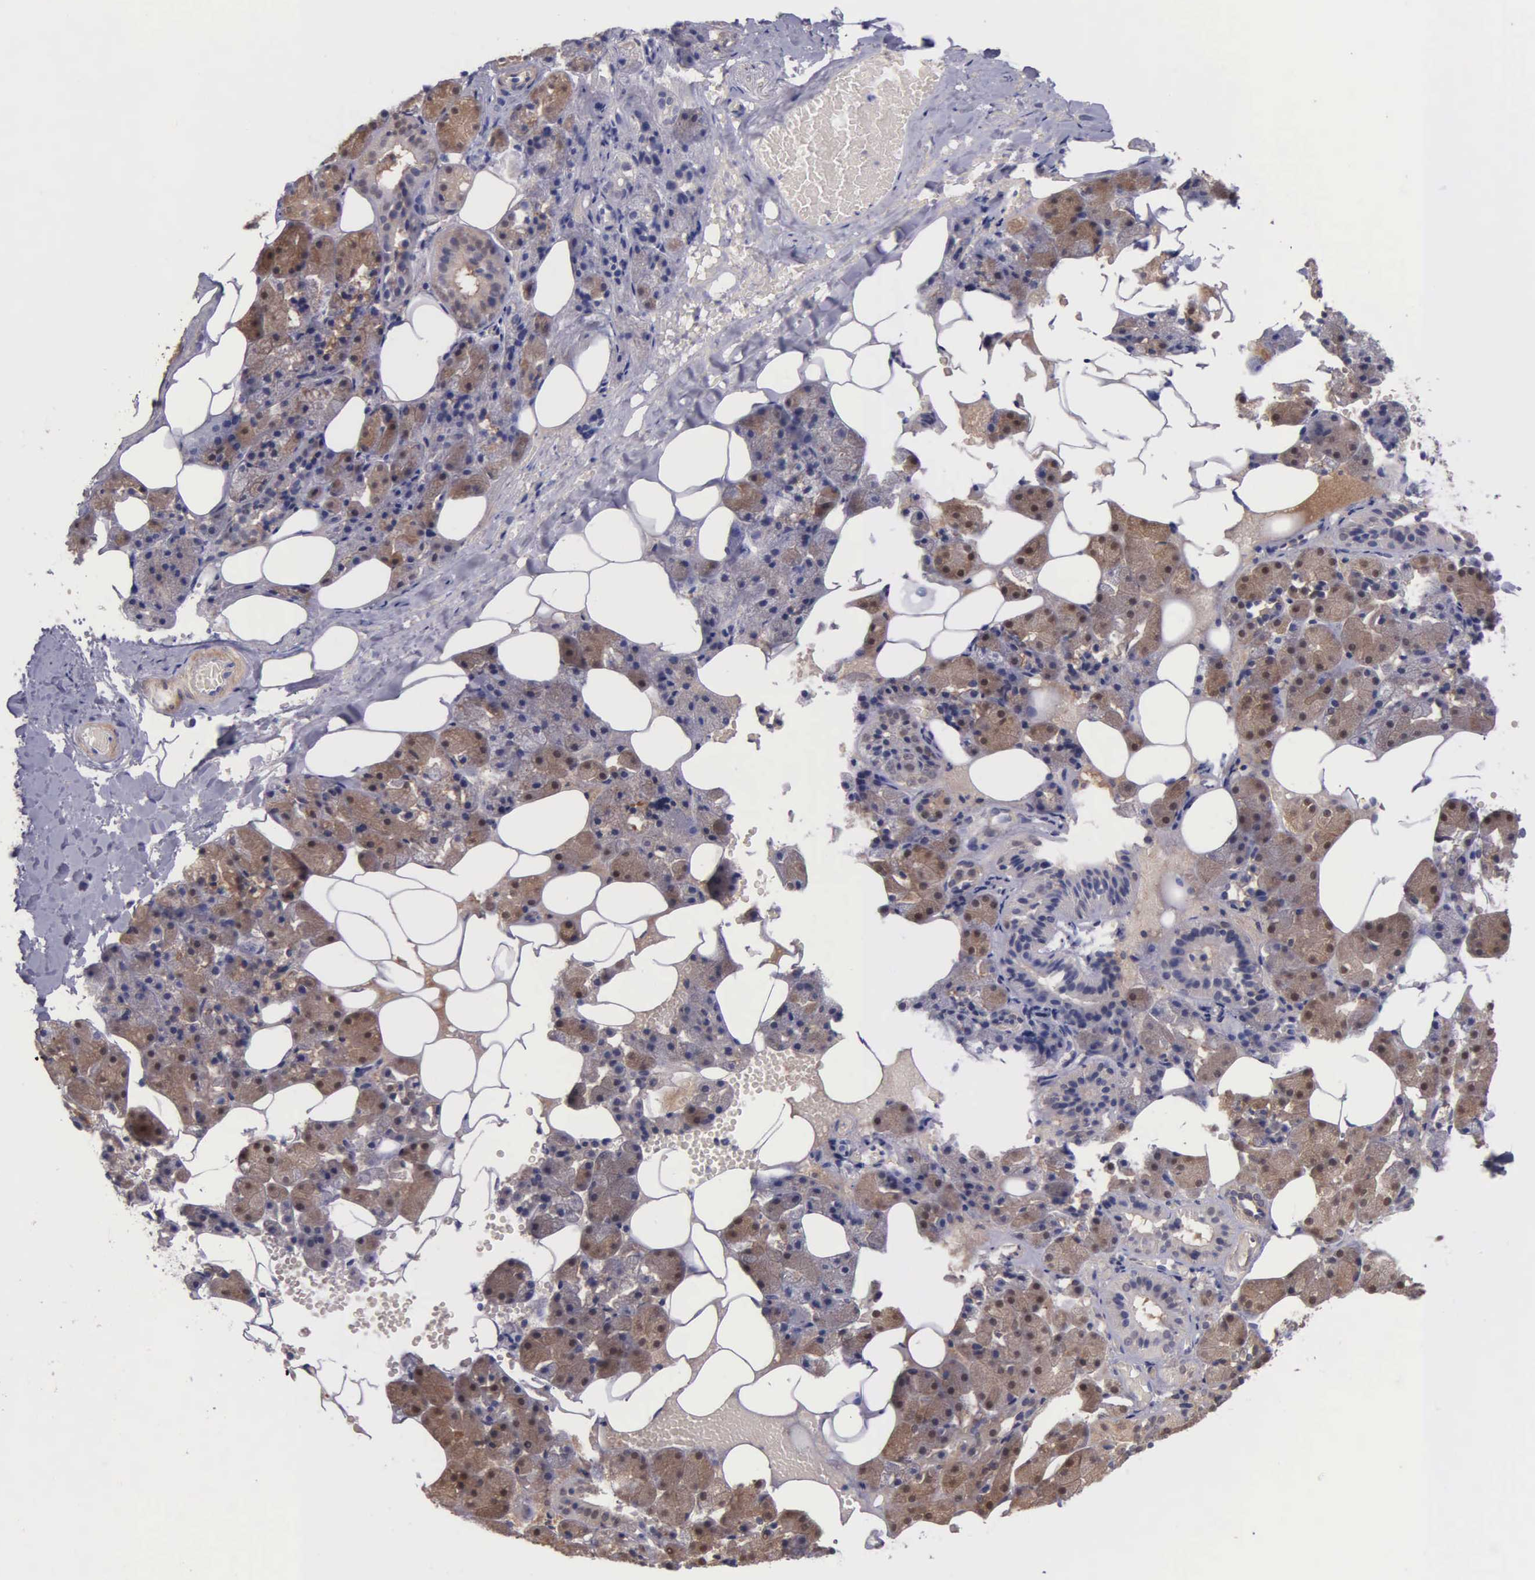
{"staining": {"intensity": "moderate", "quantity": ">75%", "location": "cytoplasmic/membranous"}, "tissue": "salivary gland", "cell_type": "Glandular cells", "image_type": "normal", "snomed": [{"axis": "morphology", "description": "Normal tissue, NOS"}, {"axis": "topography", "description": "Salivary gland"}], "caption": "About >75% of glandular cells in benign salivary gland show moderate cytoplasmic/membranous protein expression as visualized by brown immunohistochemical staining.", "gene": "GSTT2B", "patient": {"sex": "female", "age": 55}}